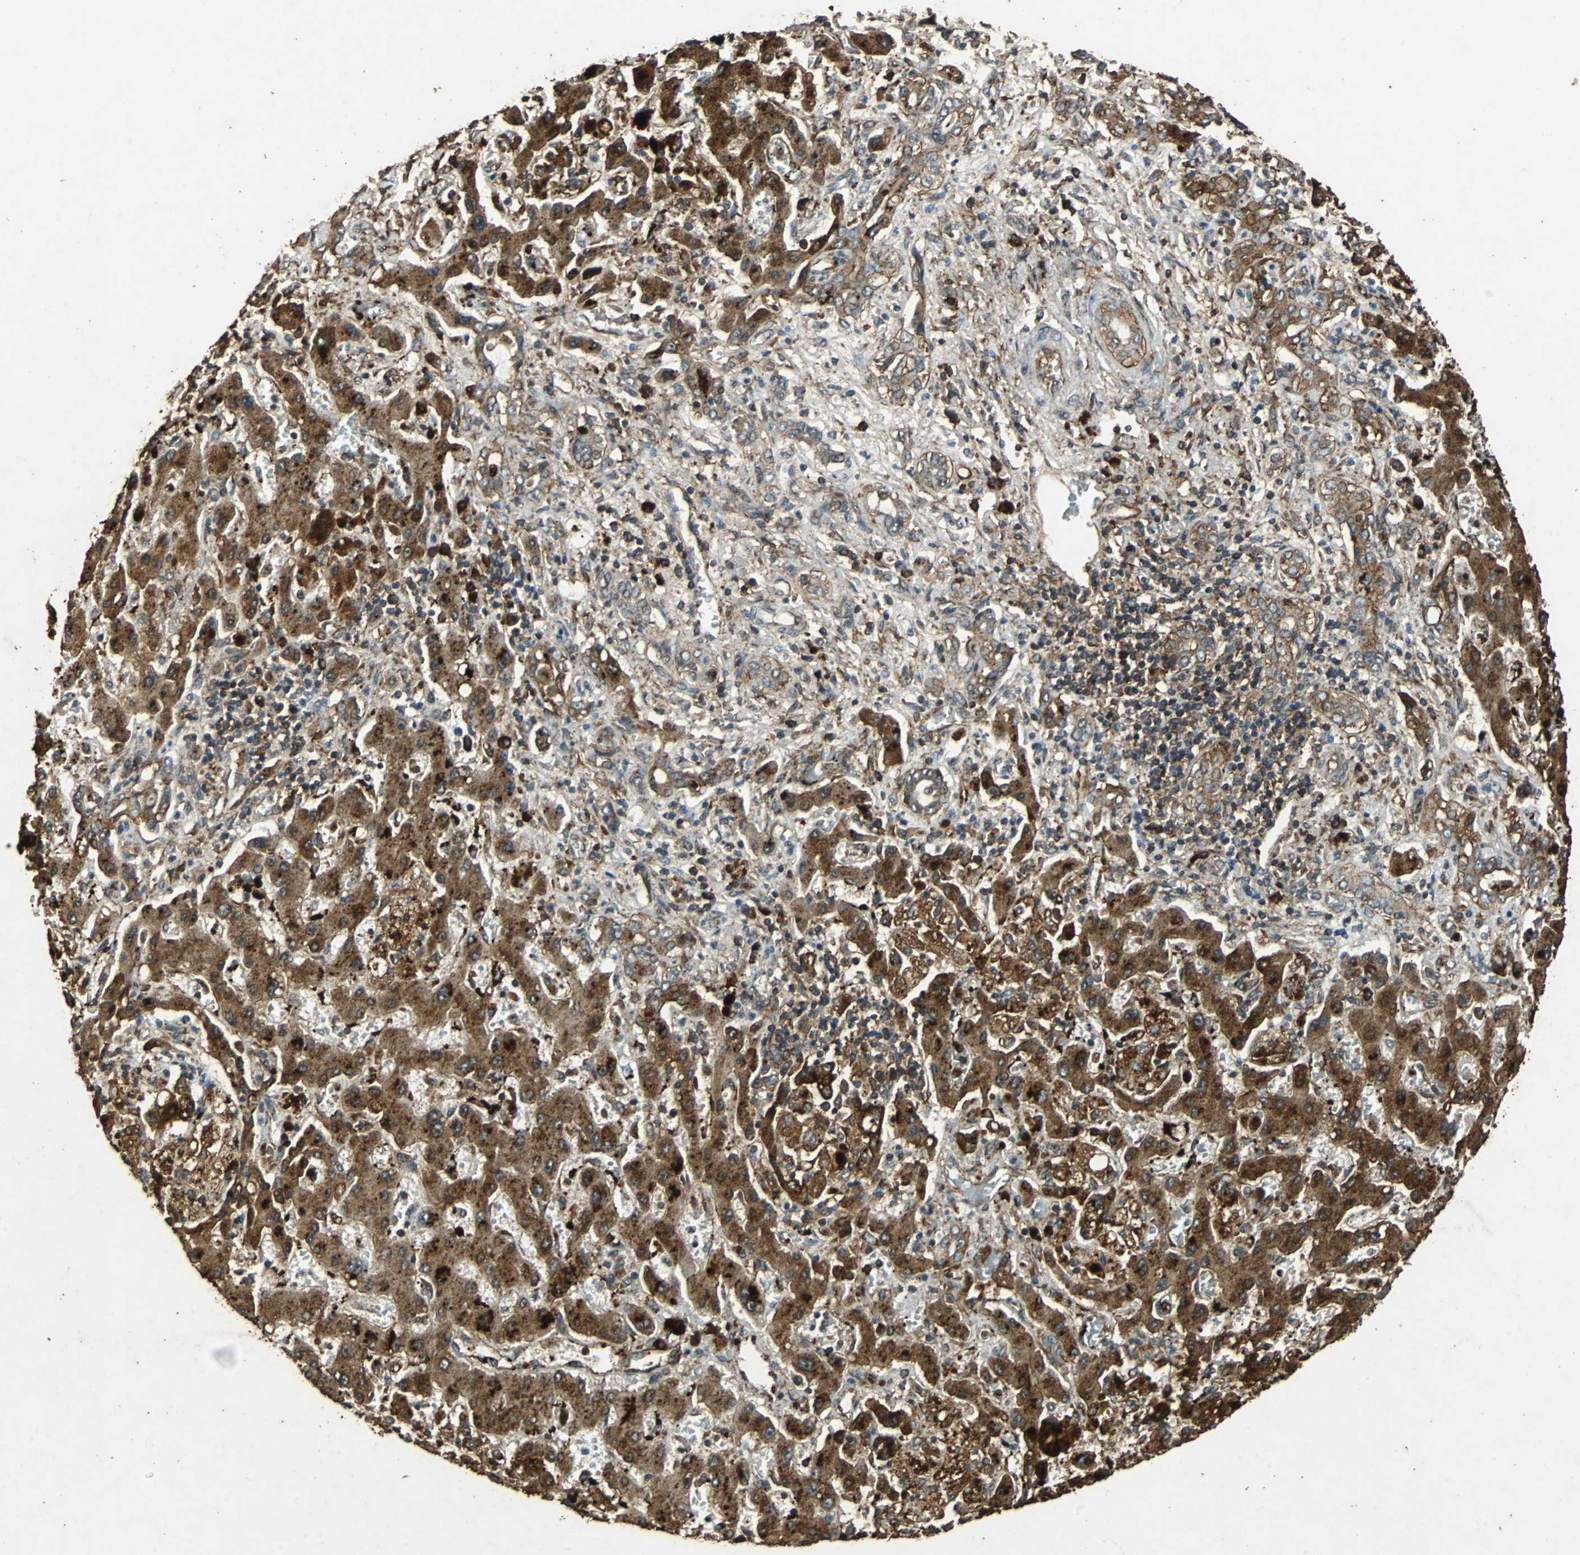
{"staining": {"intensity": "moderate", "quantity": ">75%", "location": "cytoplasmic/membranous"}, "tissue": "liver cancer", "cell_type": "Tumor cells", "image_type": "cancer", "snomed": [{"axis": "morphology", "description": "Cholangiocarcinoma"}, {"axis": "topography", "description": "Liver"}], "caption": "The photomicrograph demonstrates a brown stain indicating the presence of a protein in the cytoplasmic/membranous of tumor cells in liver cancer (cholangiocarcinoma). Using DAB (brown) and hematoxylin (blue) stains, captured at high magnification using brightfield microscopy.", "gene": "NAA10", "patient": {"sex": "male", "age": 50}}